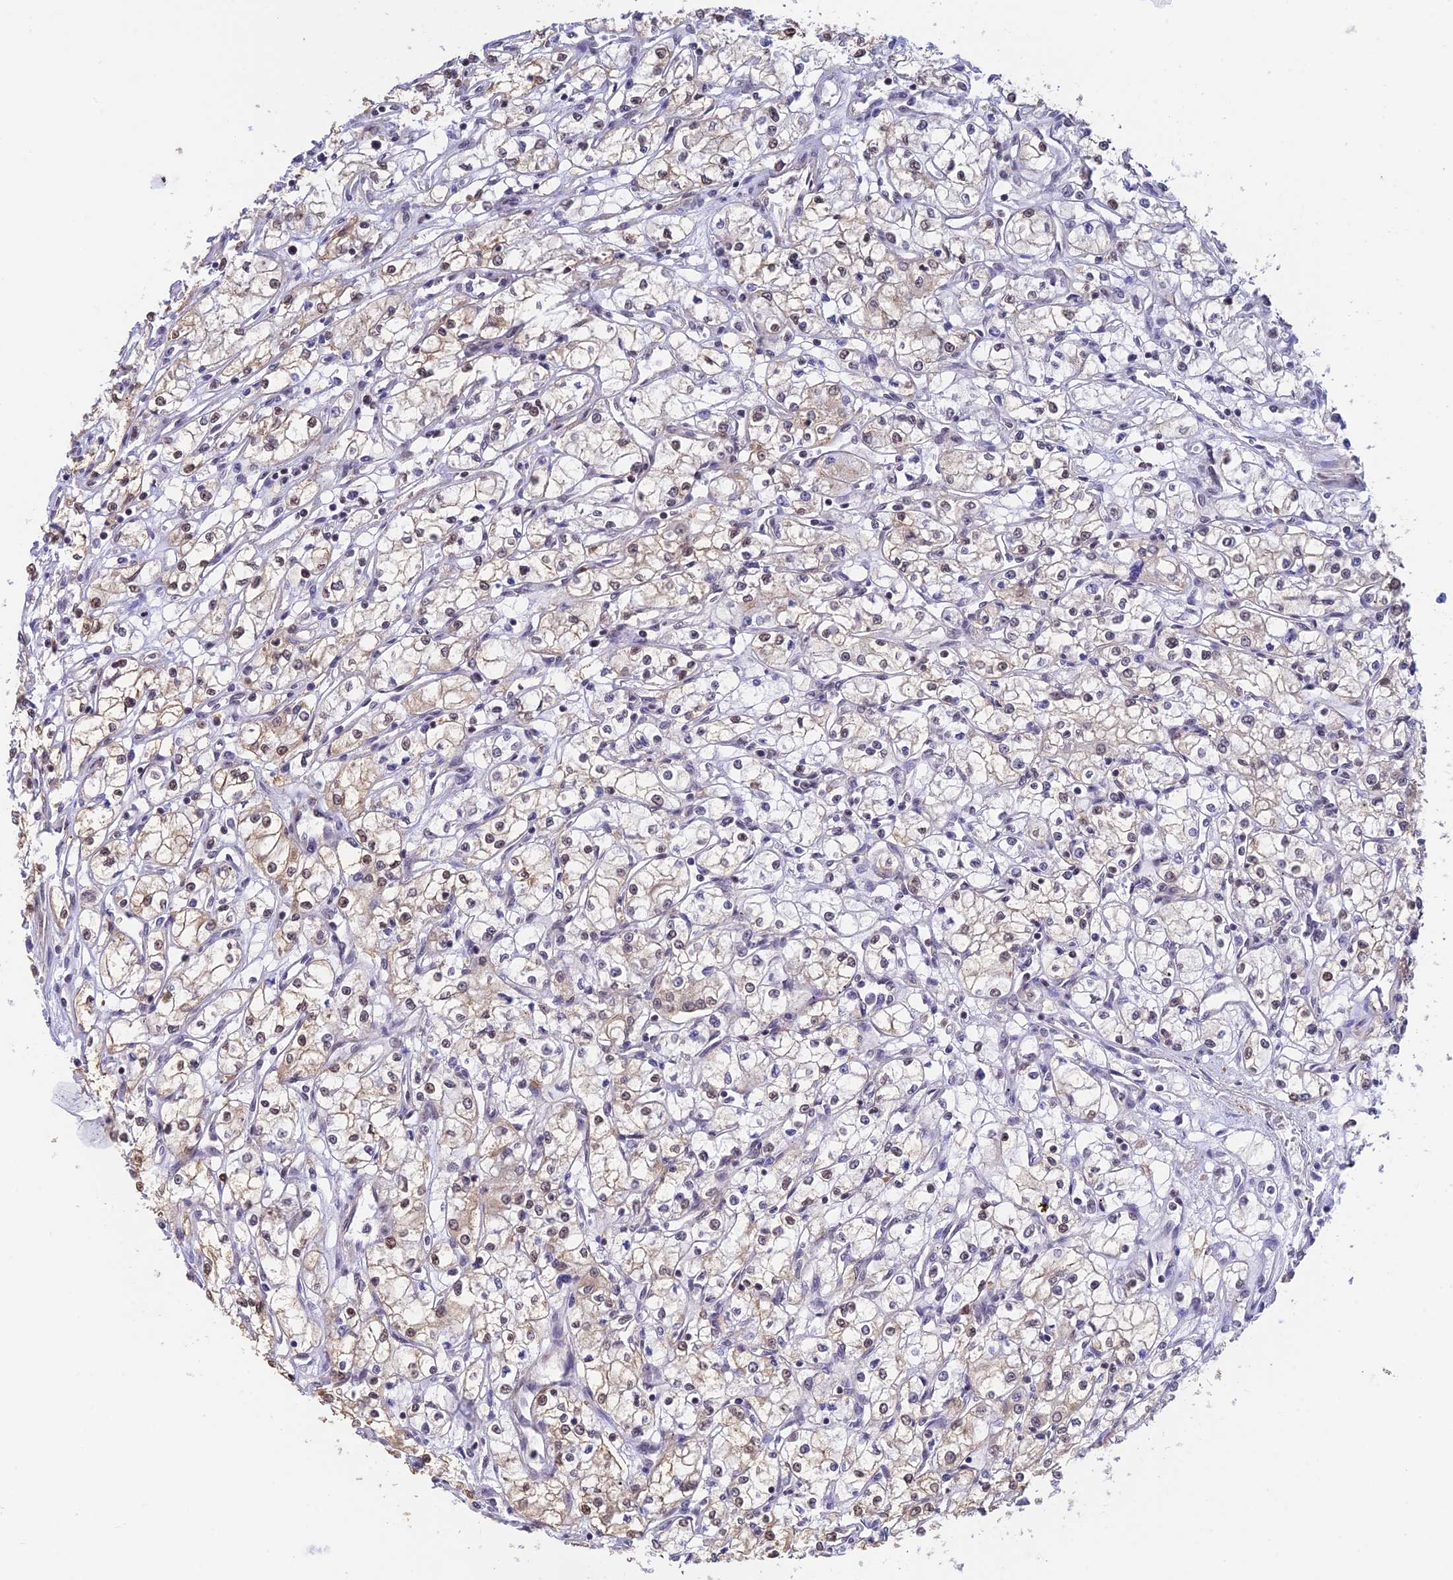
{"staining": {"intensity": "weak", "quantity": "<25%", "location": "cytoplasmic/membranous,nuclear"}, "tissue": "renal cancer", "cell_type": "Tumor cells", "image_type": "cancer", "snomed": [{"axis": "morphology", "description": "Adenocarcinoma, NOS"}, {"axis": "topography", "description": "Kidney"}], "caption": "This is an immunohistochemistry (IHC) photomicrograph of renal cancer (adenocarcinoma). There is no expression in tumor cells.", "gene": "THAP11", "patient": {"sex": "male", "age": 59}}